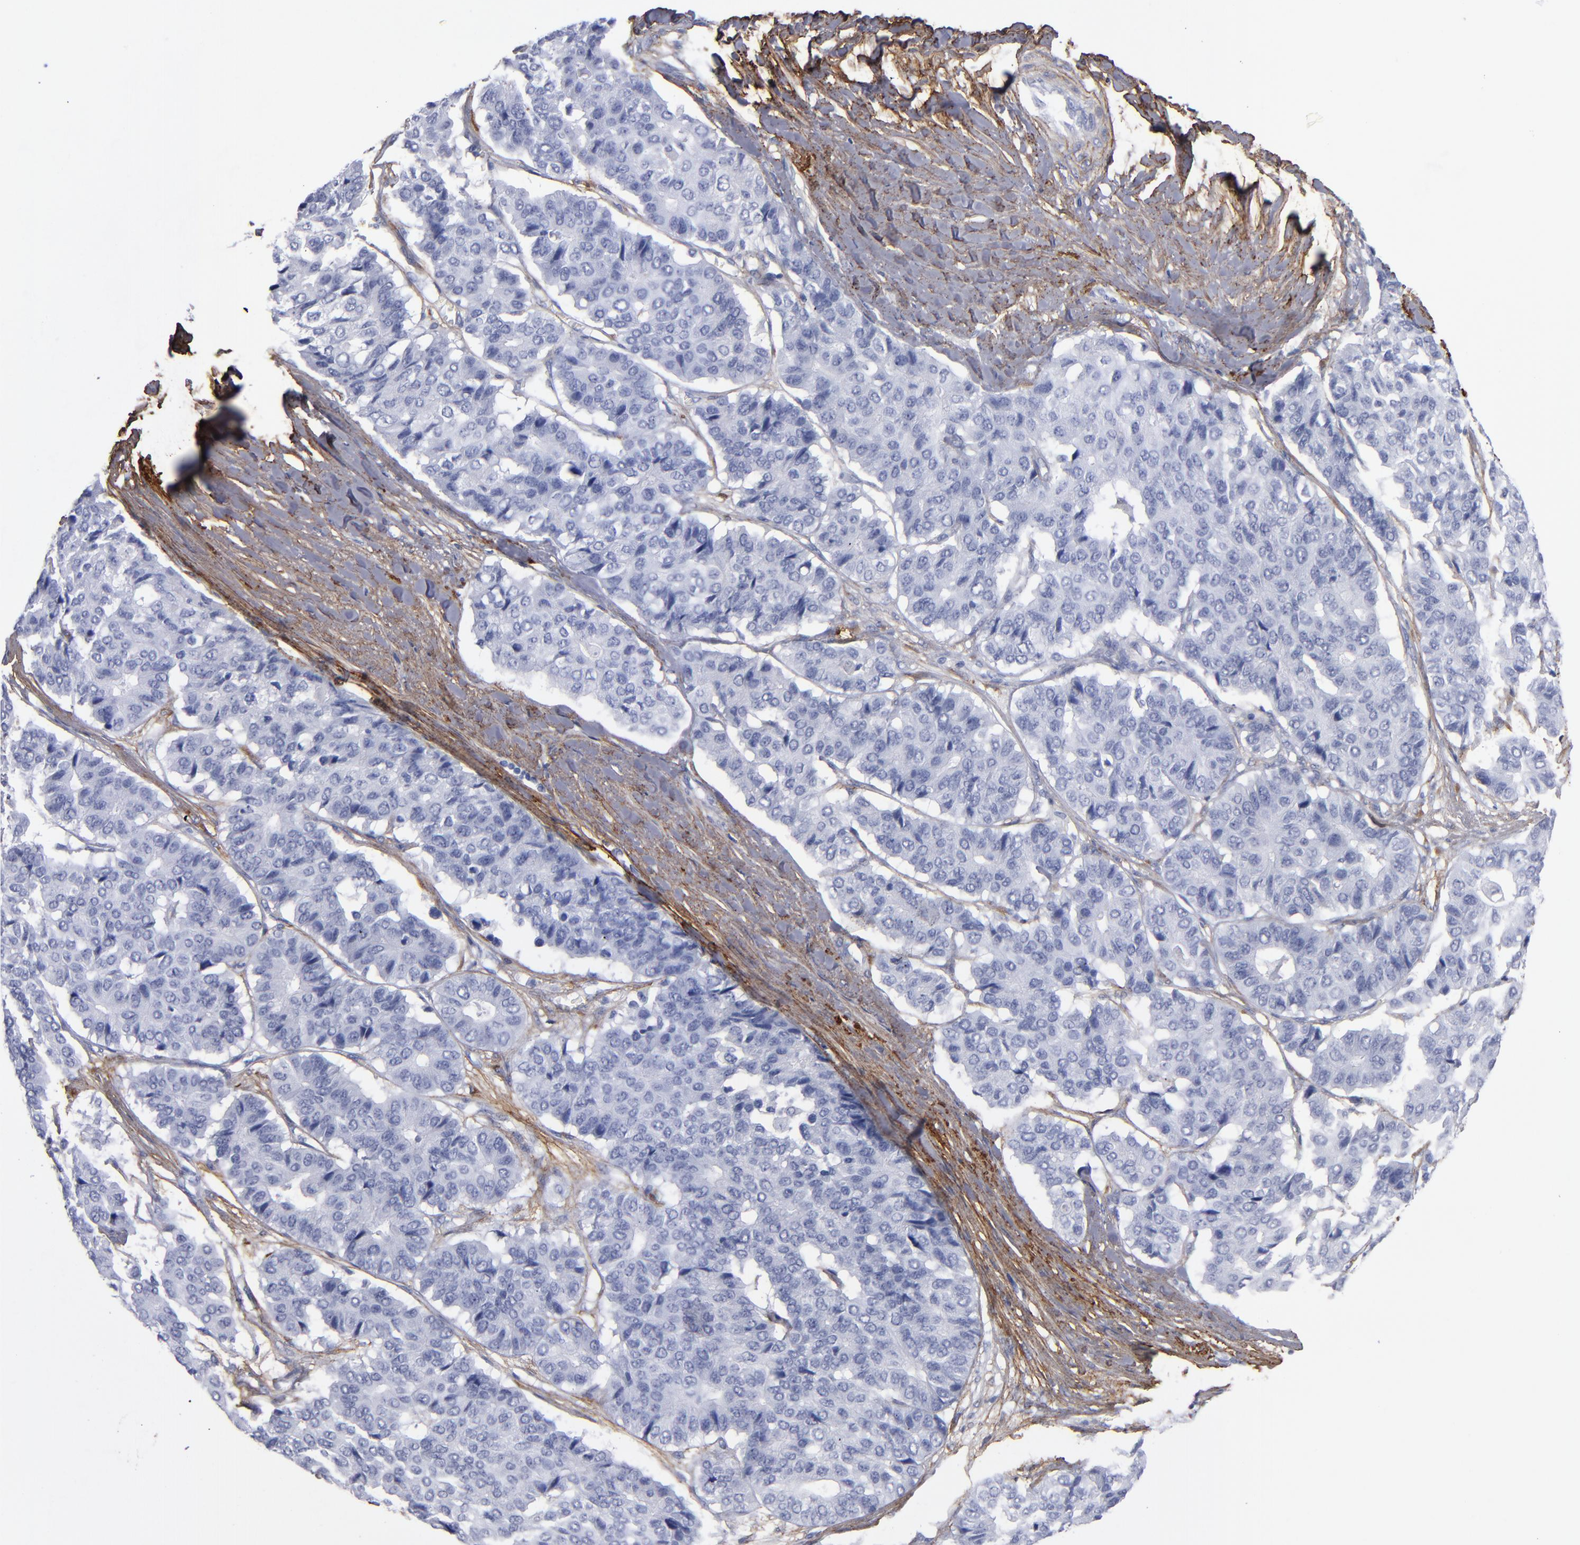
{"staining": {"intensity": "negative", "quantity": "none", "location": "none"}, "tissue": "pancreatic cancer", "cell_type": "Tumor cells", "image_type": "cancer", "snomed": [{"axis": "morphology", "description": "Adenocarcinoma, NOS"}, {"axis": "topography", "description": "Pancreas"}], "caption": "Immunohistochemistry of human adenocarcinoma (pancreatic) exhibits no positivity in tumor cells.", "gene": "EMILIN1", "patient": {"sex": "male", "age": 50}}